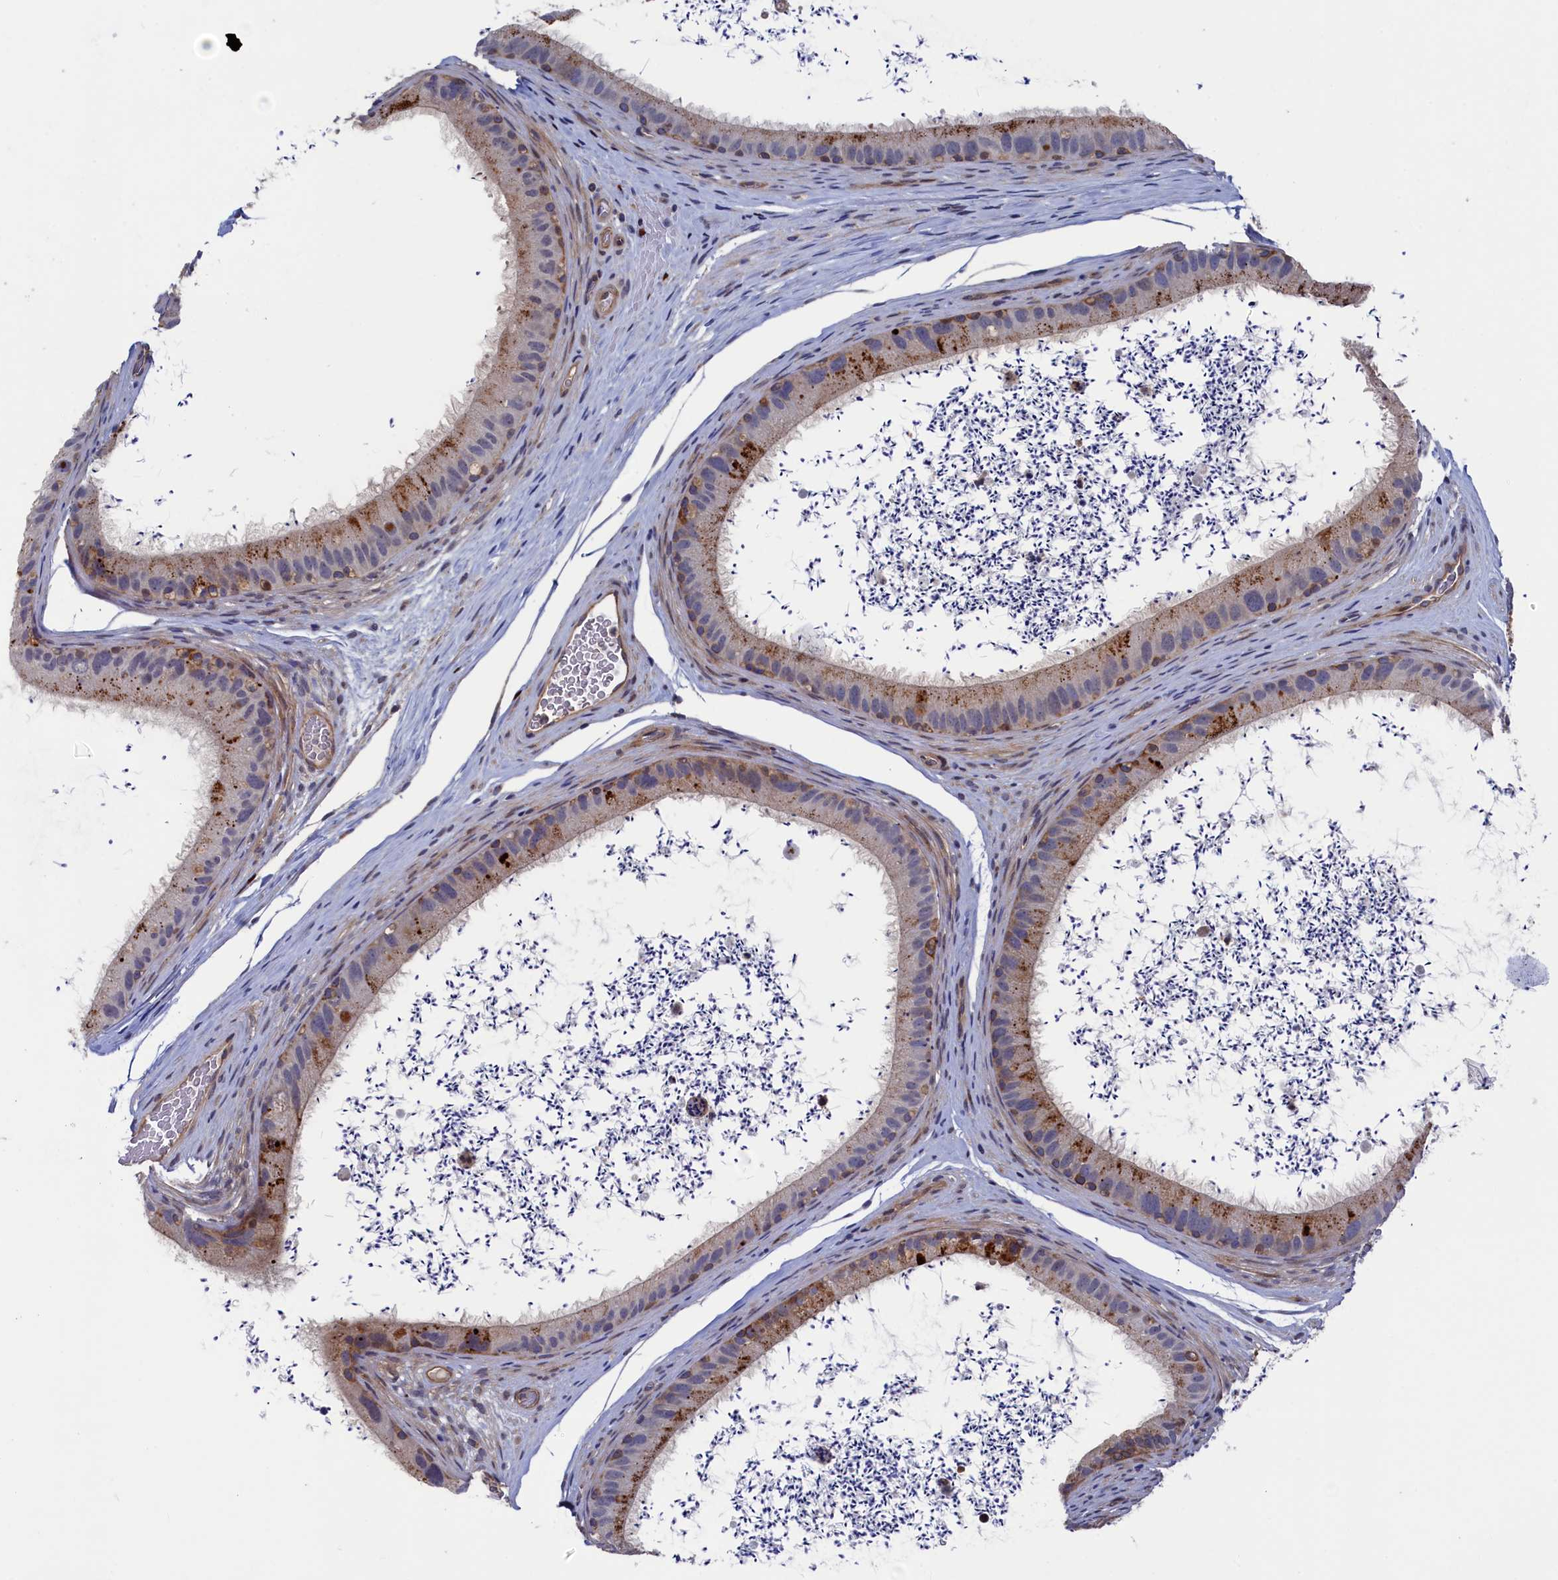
{"staining": {"intensity": "moderate", "quantity": "25%-75%", "location": "cytoplasmic/membranous"}, "tissue": "epididymis", "cell_type": "Glandular cells", "image_type": "normal", "snomed": [{"axis": "morphology", "description": "Normal tissue, NOS"}, {"axis": "topography", "description": "Epididymis, spermatic cord, NOS"}], "caption": "Unremarkable epididymis shows moderate cytoplasmic/membranous expression in about 25%-75% of glandular cells, visualized by immunohistochemistry.", "gene": "ZNF891", "patient": {"sex": "male", "age": 50}}